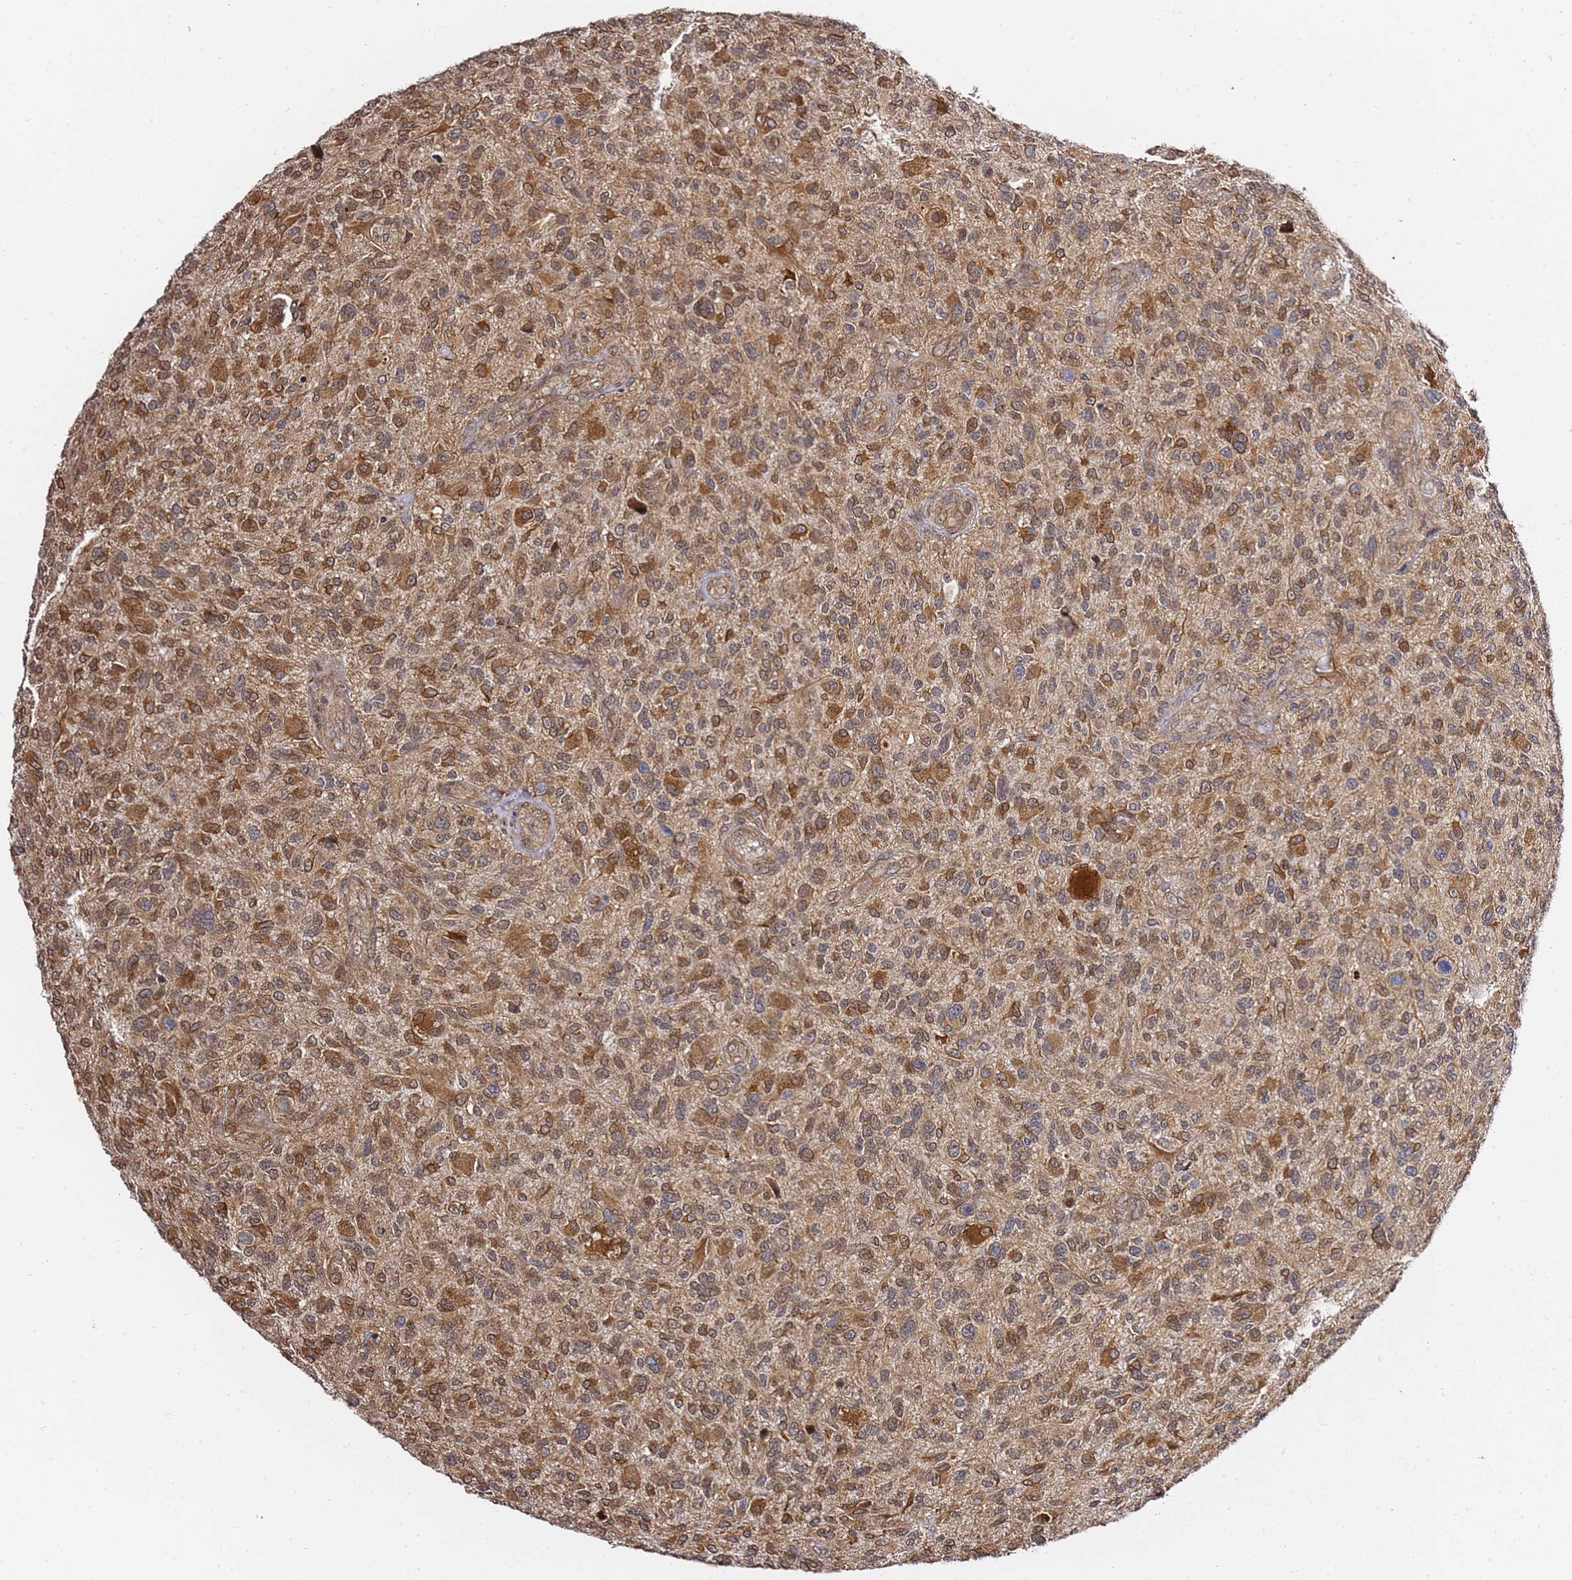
{"staining": {"intensity": "moderate", "quantity": ">75%", "location": "cytoplasmic/membranous"}, "tissue": "glioma", "cell_type": "Tumor cells", "image_type": "cancer", "snomed": [{"axis": "morphology", "description": "Glioma, malignant, High grade"}, {"axis": "topography", "description": "Brain"}], "caption": "Protein expression analysis of glioma reveals moderate cytoplasmic/membranous expression in about >75% of tumor cells. The staining was performed using DAB (3,3'-diaminobenzidine), with brown indicating positive protein expression. Nuclei are stained blue with hematoxylin.", "gene": "PRKAB2", "patient": {"sex": "male", "age": 47}}